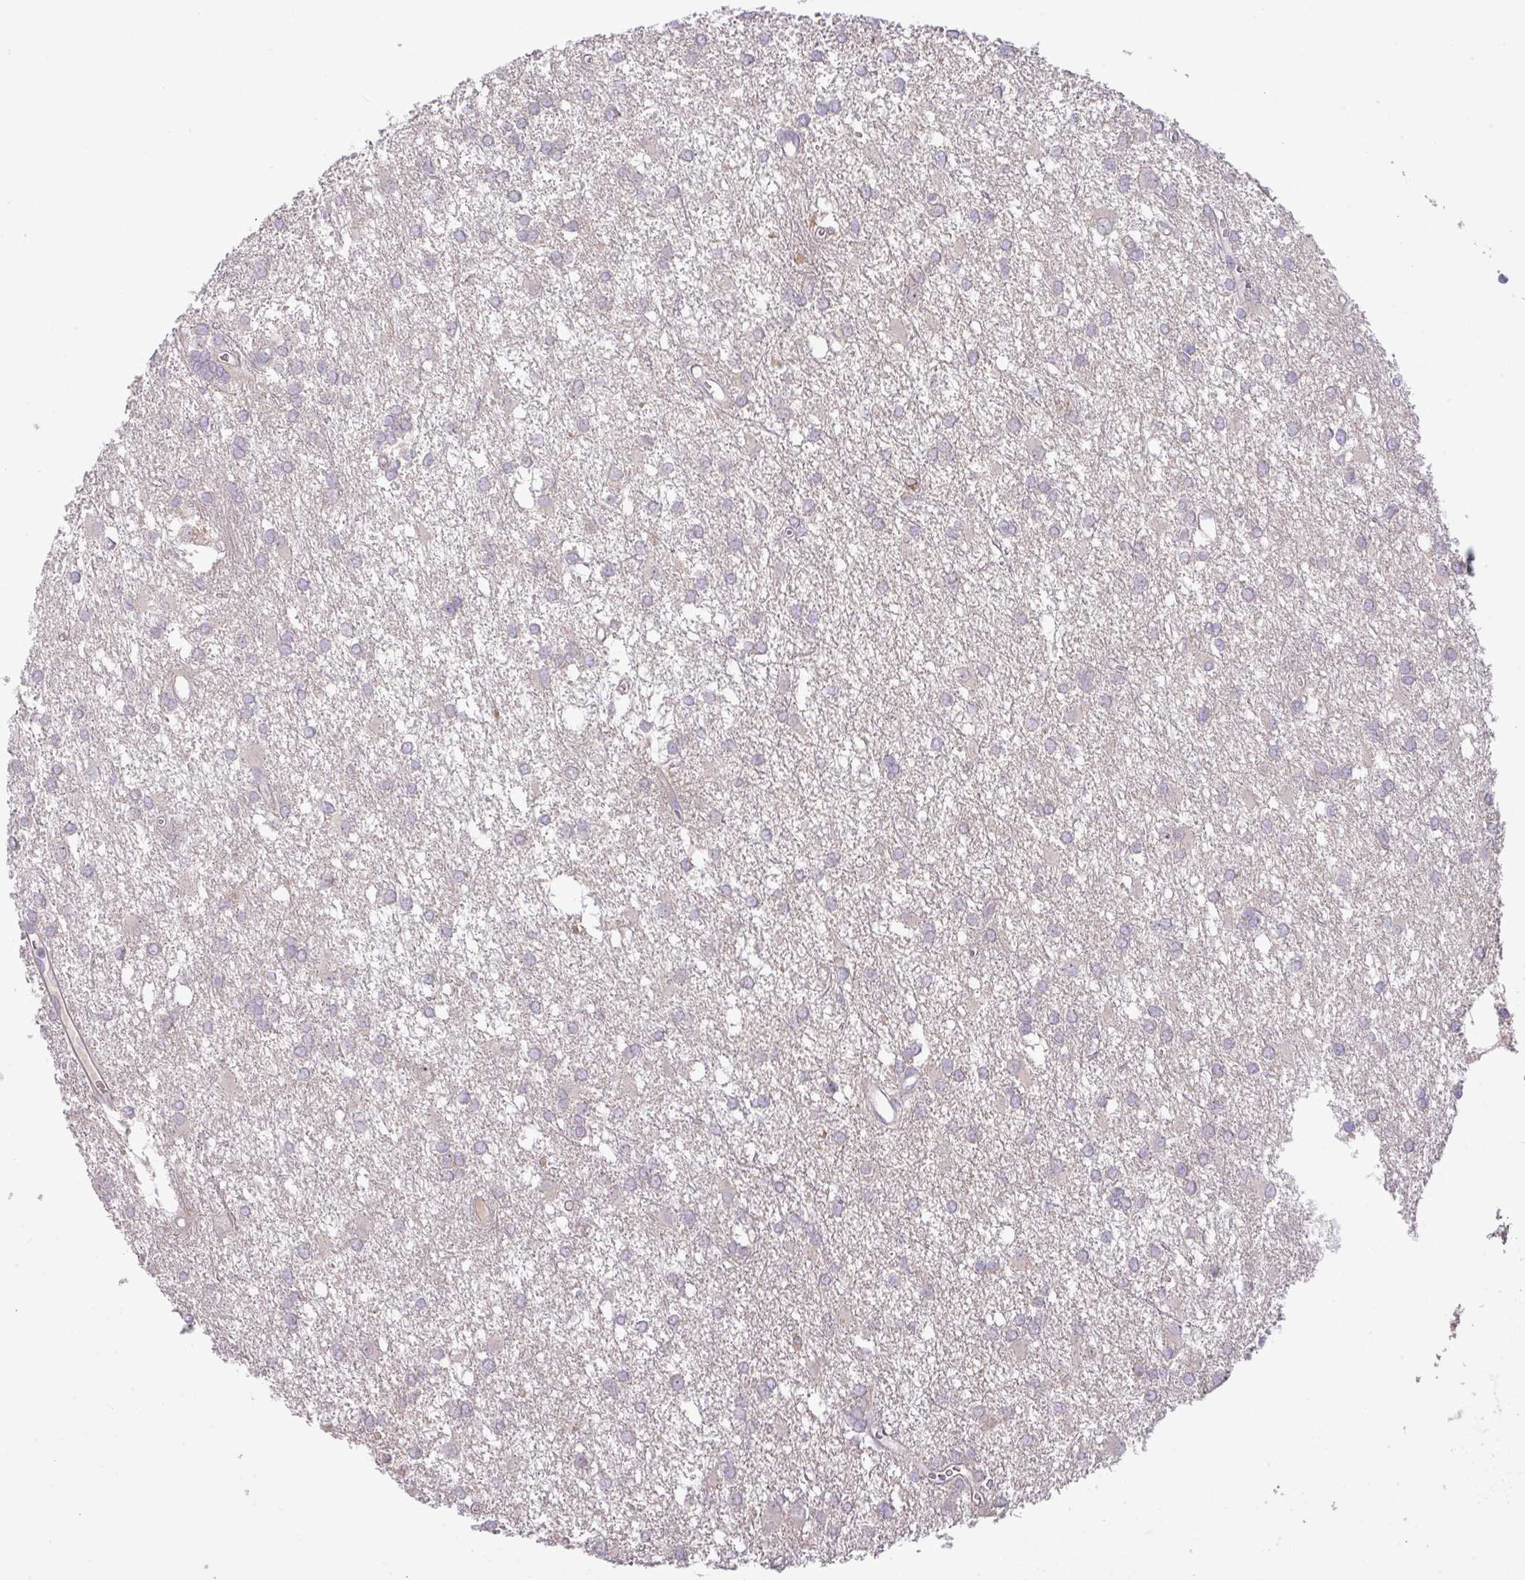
{"staining": {"intensity": "negative", "quantity": "none", "location": "none"}, "tissue": "glioma", "cell_type": "Tumor cells", "image_type": "cancer", "snomed": [{"axis": "morphology", "description": "Glioma, malignant, High grade"}, {"axis": "topography", "description": "Brain"}], "caption": "Tumor cells show no significant staining in malignant glioma (high-grade).", "gene": "ZNF394", "patient": {"sex": "male", "age": 48}}